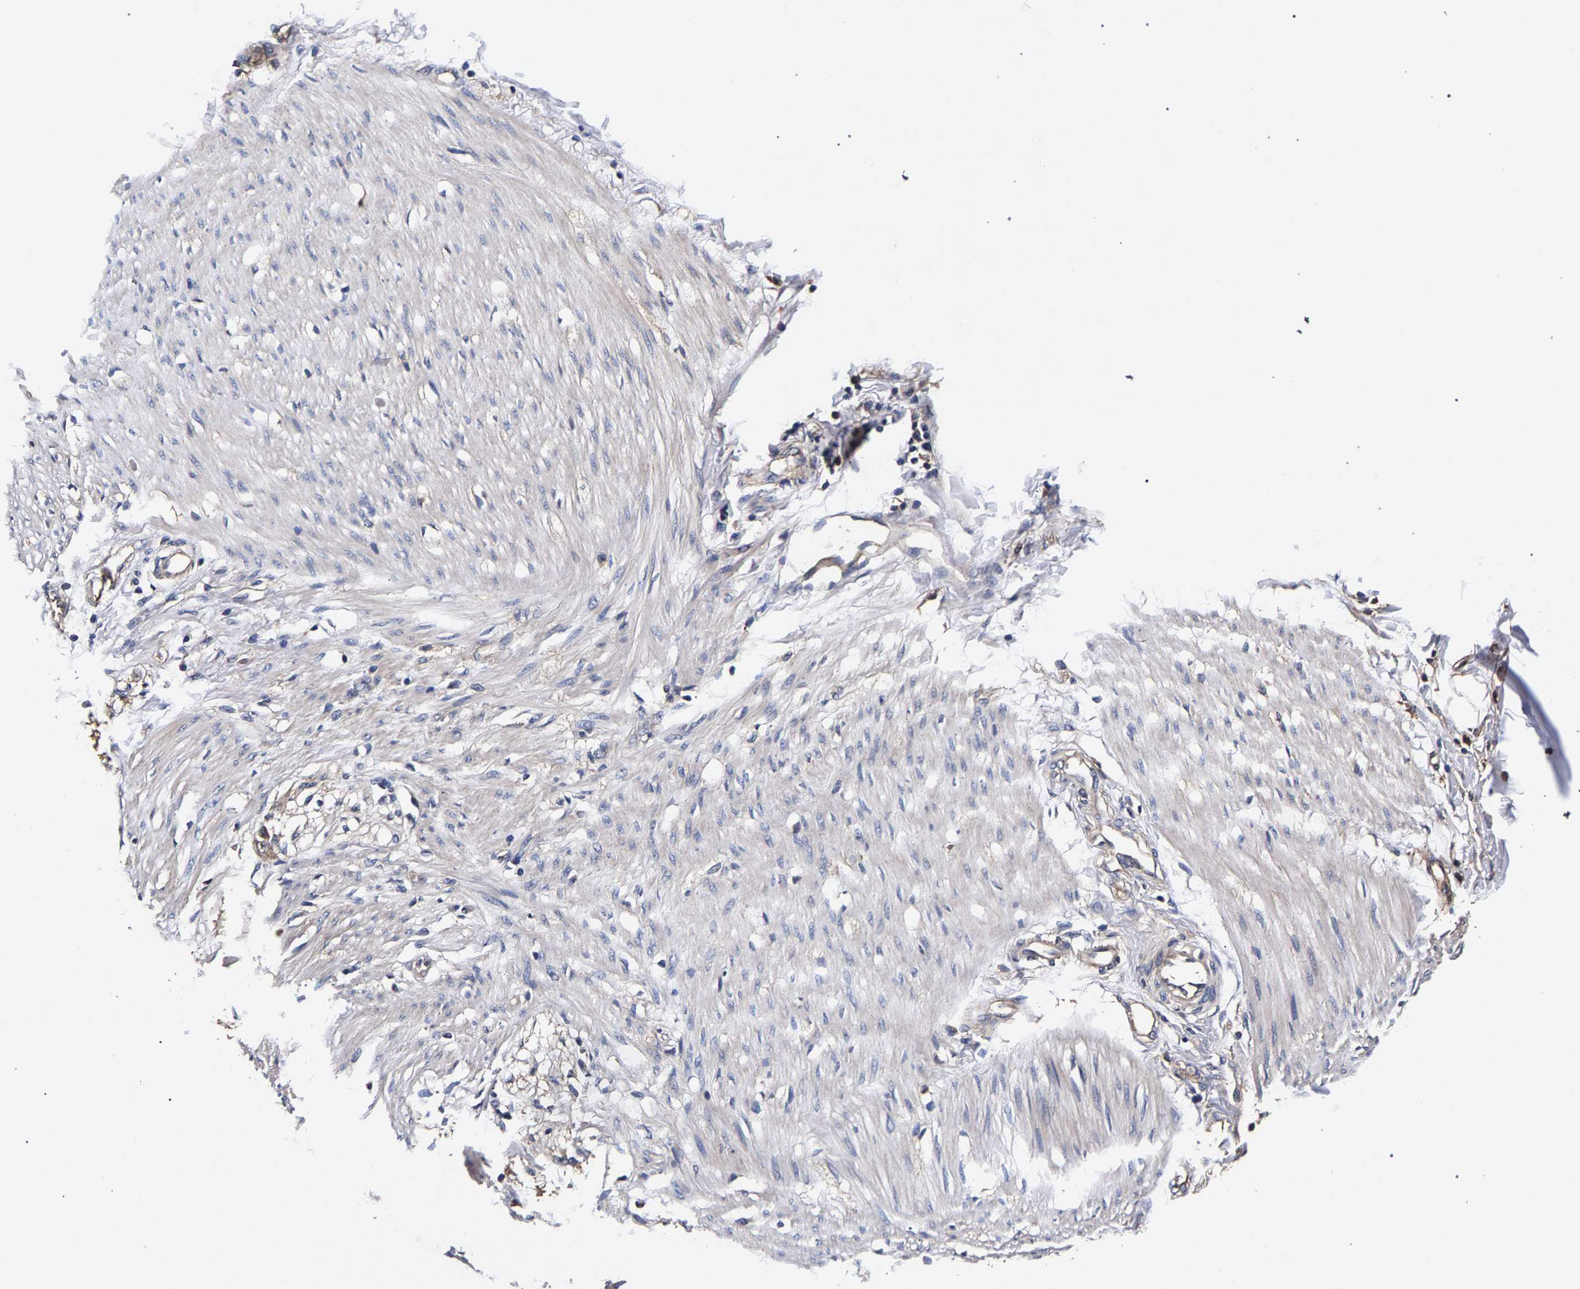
{"staining": {"intensity": "weak", "quantity": ">75%", "location": "cytoplasmic/membranous"}, "tissue": "adipose tissue", "cell_type": "Adipocytes", "image_type": "normal", "snomed": [{"axis": "morphology", "description": "Normal tissue, NOS"}, {"axis": "morphology", "description": "Adenocarcinoma, NOS"}, {"axis": "topography", "description": "Colon"}, {"axis": "topography", "description": "Peripheral nerve tissue"}], "caption": "An image of human adipose tissue stained for a protein displays weak cytoplasmic/membranous brown staining in adipocytes.", "gene": "MARCHF7", "patient": {"sex": "male", "age": 14}}